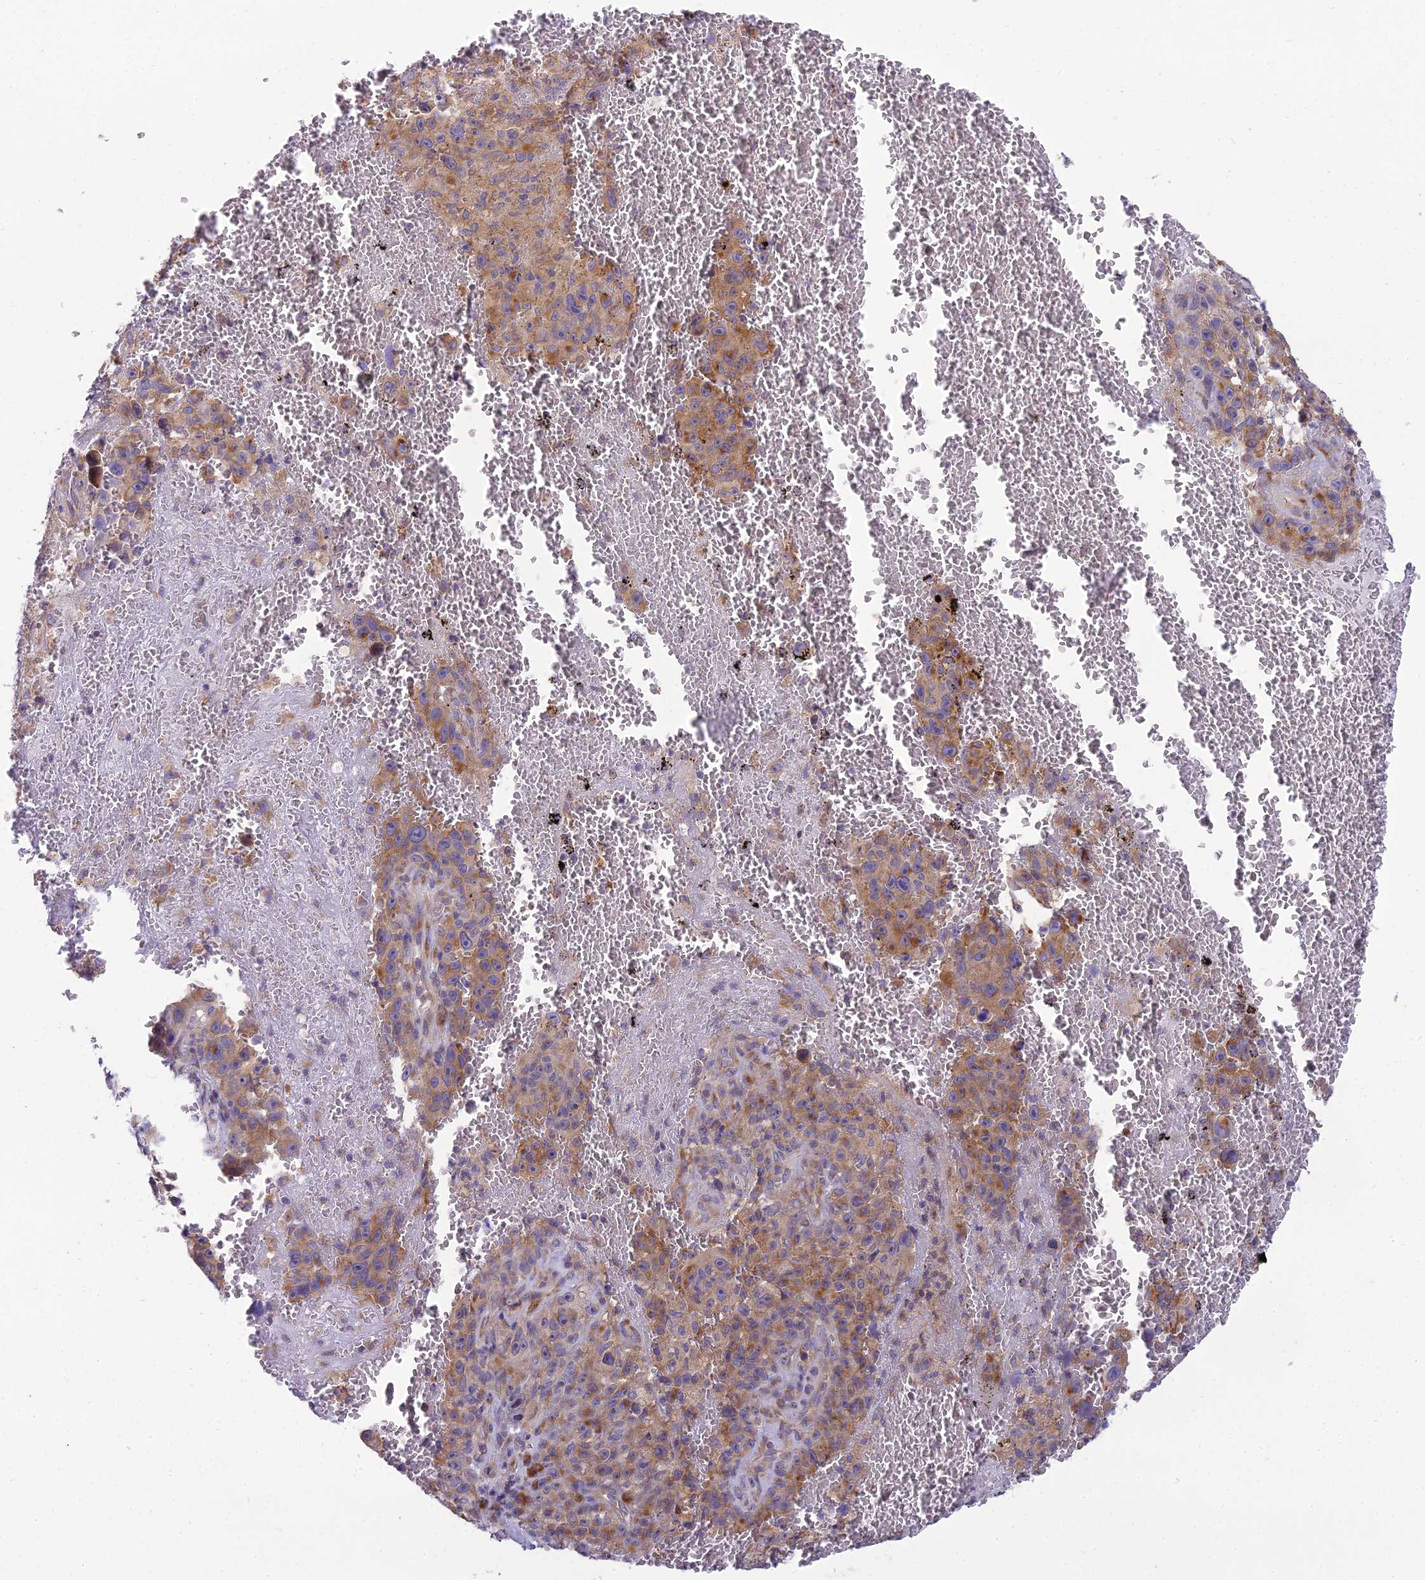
{"staining": {"intensity": "moderate", "quantity": "25%-75%", "location": "cytoplasmic/membranous"}, "tissue": "melanoma", "cell_type": "Tumor cells", "image_type": "cancer", "snomed": [{"axis": "morphology", "description": "Malignant melanoma, NOS"}, {"axis": "topography", "description": "Skin"}], "caption": "DAB immunohistochemical staining of human melanoma exhibits moderate cytoplasmic/membranous protein staining in about 25%-75% of tumor cells.", "gene": "CLCN7", "patient": {"sex": "female", "age": 82}}